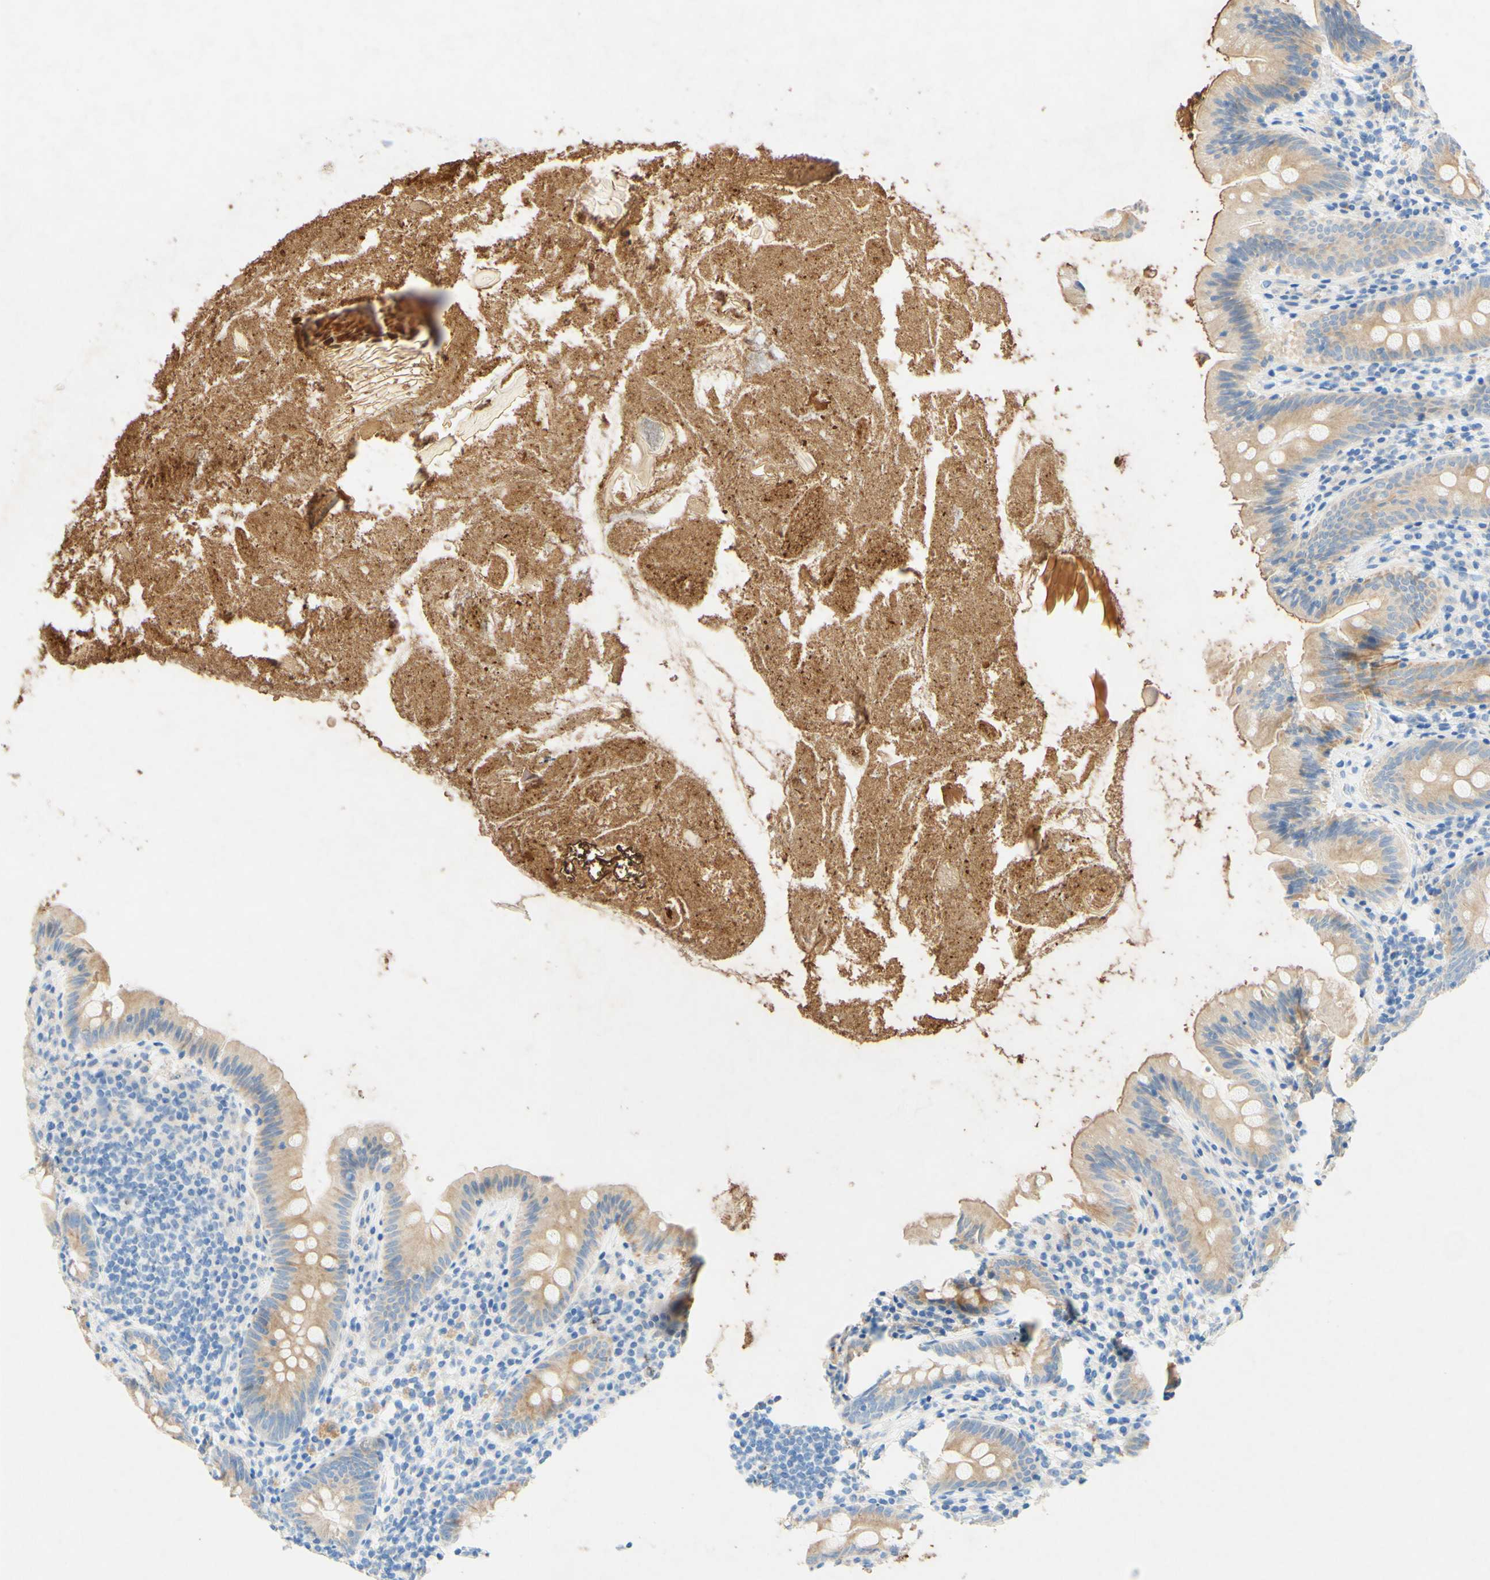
{"staining": {"intensity": "weak", "quantity": ">75%", "location": "cytoplasmic/membranous"}, "tissue": "appendix", "cell_type": "Glandular cells", "image_type": "normal", "snomed": [{"axis": "morphology", "description": "Normal tissue, NOS"}, {"axis": "topography", "description": "Appendix"}], "caption": "The image shows immunohistochemical staining of unremarkable appendix. There is weak cytoplasmic/membranous staining is appreciated in about >75% of glandular cells. (Brightfield microscopy of DAB IHC at high magnification).", "gene": "SLC46A1", "patient": {"sex": "male", "age": 38}}